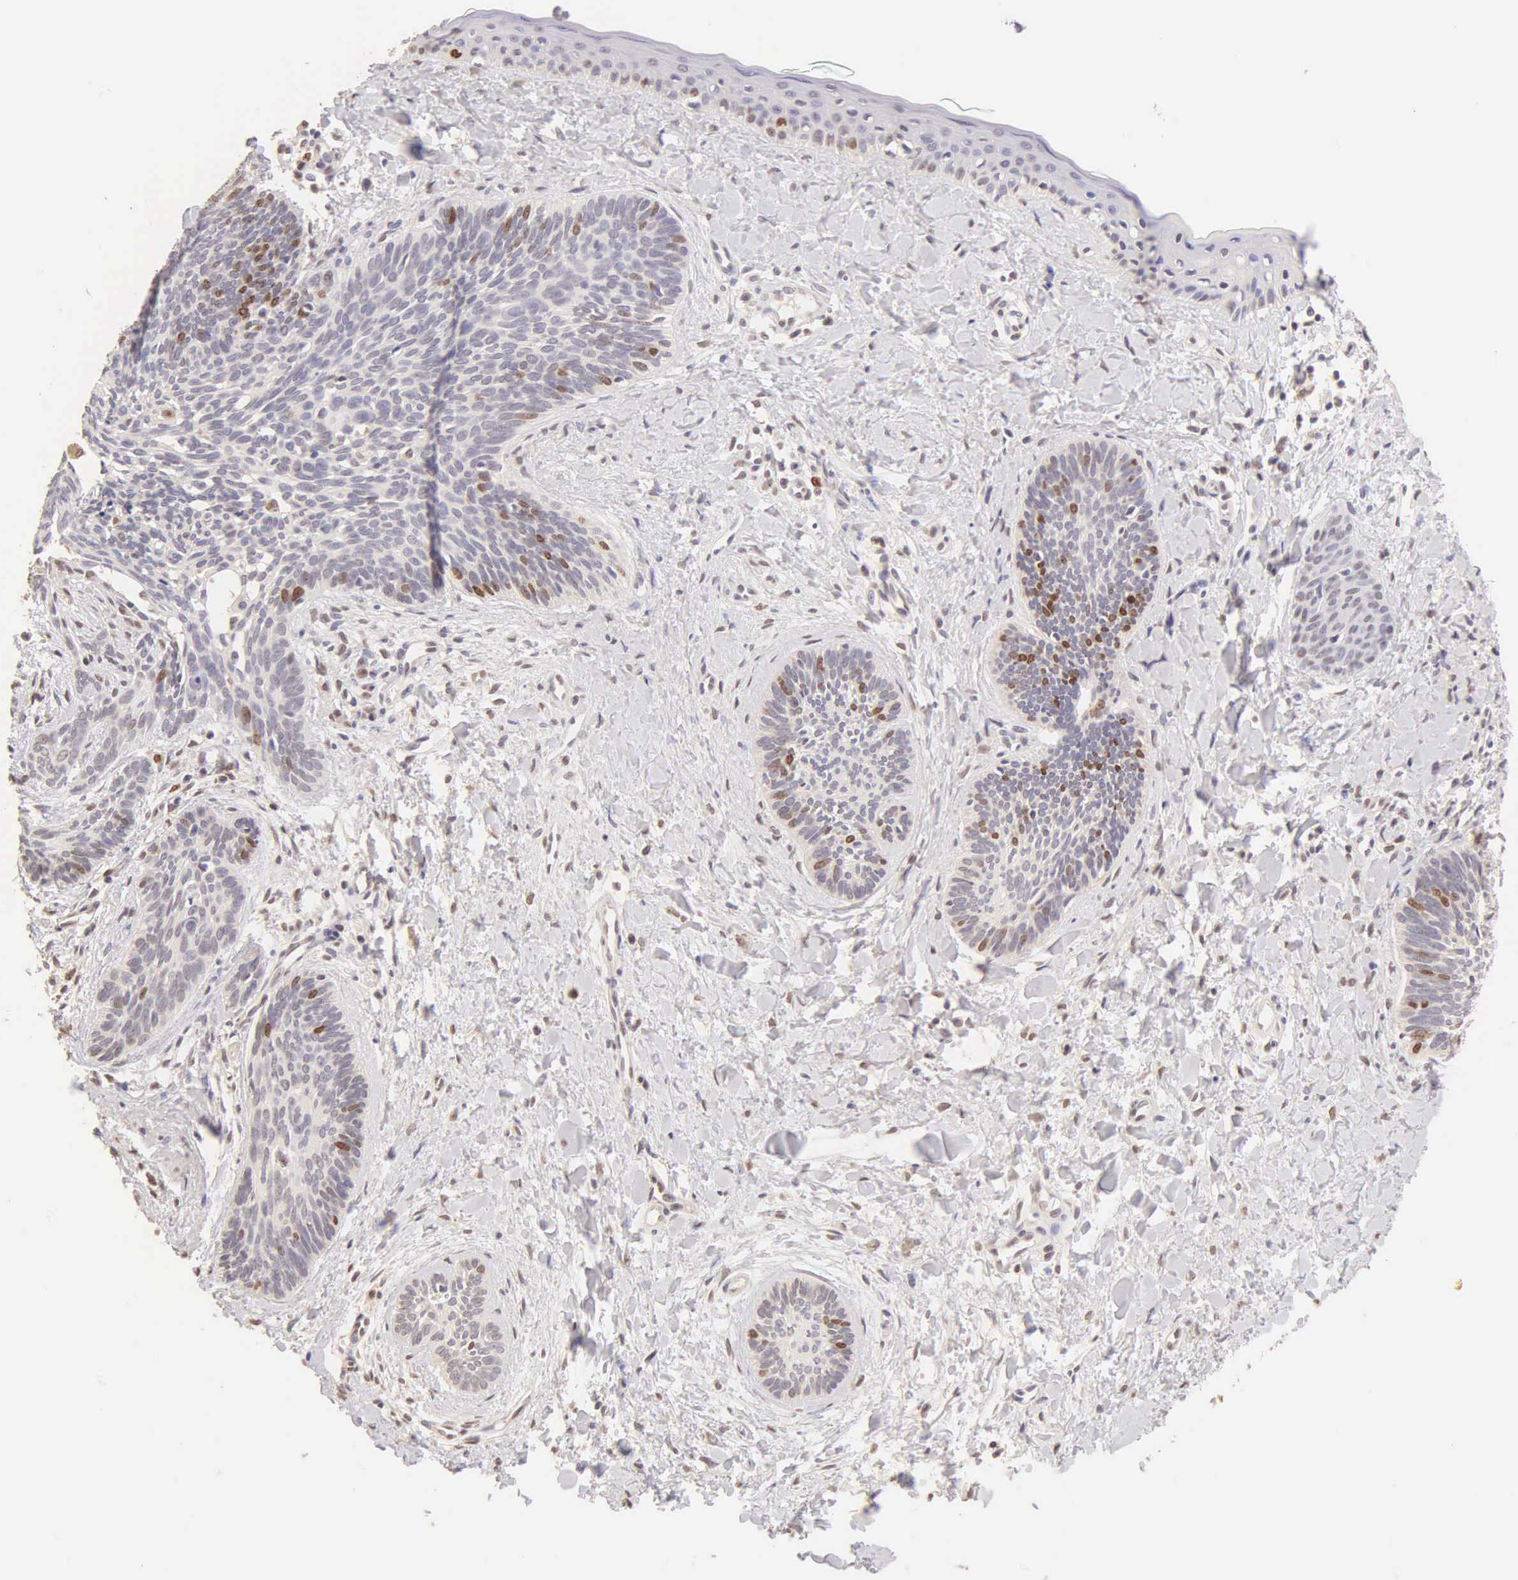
{"staining": {"intensity": "moderate", "quantity": "<25%", "location": "nuclear"}, "tissue": "skin cancer", "cell_type": "Tumor cells", "image_type": "cancer", "snomed": [{"axis": "morphology", "description": "Basal cell carcinoma"}, {"axis": "topography", "description": "Skin"}], "caption": "Immunohistochemistry (IHC) photomicrograph of human skin cancer (basal cell carcinoma) stained for a protein (brown), which exhibits low levels of moderate nuclear expression in about <25% of tumor cells.", "gene": "MKI67", "patient": {"sex": "female", "age": 81}}